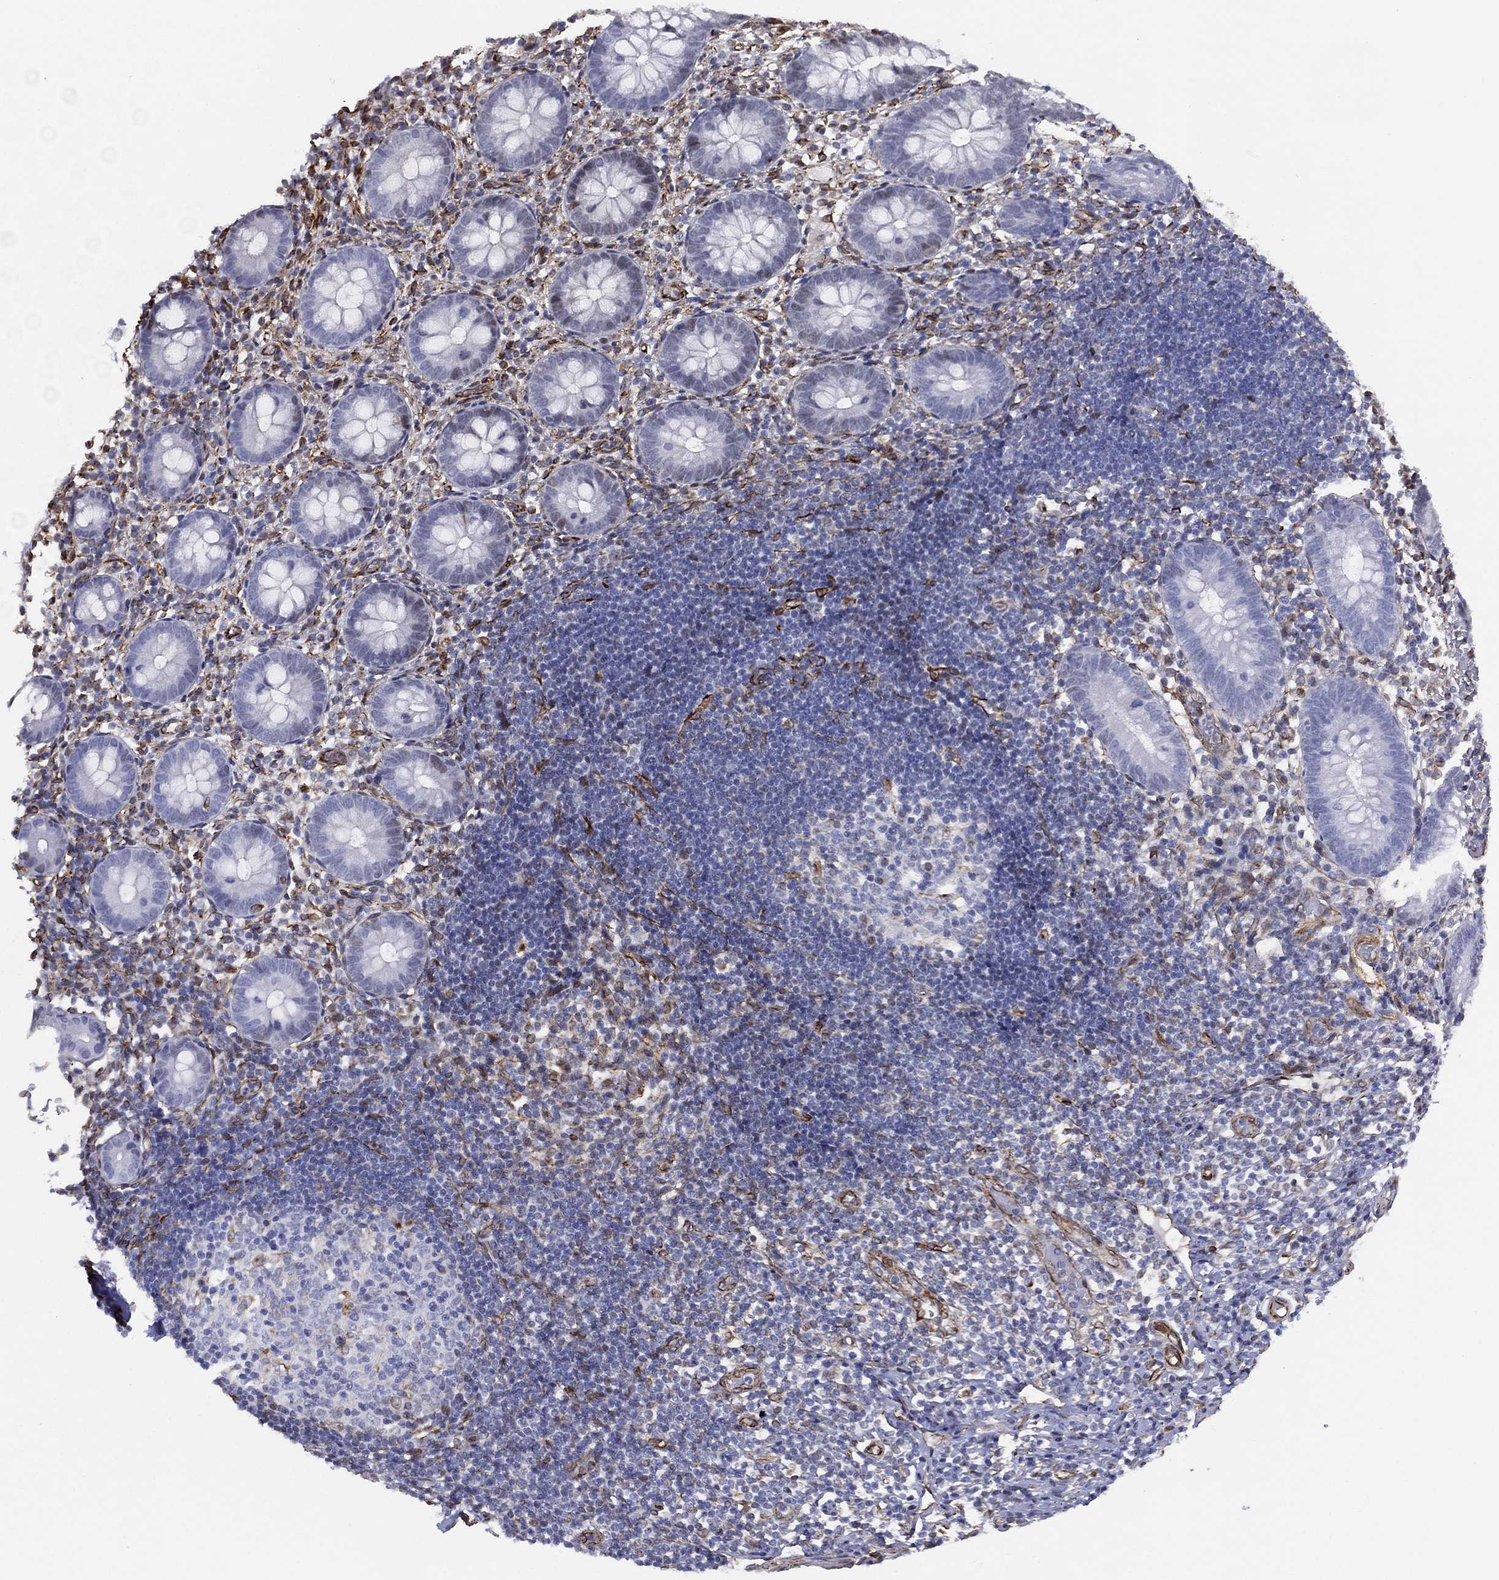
{"staining": {"intensity": "moderate", "quantity": "<25%", "location": "cytoplasmic/membranous"}, "tissue": "appendix", "cell_type": "Glandular cells", "image_type": "normal", "snomed": [{"axis": "morphology", "description": "Normal tissue, NOS"}, {"axis": "topography", "description": "Appendix"}], "caption": "A brown stain highlights moderate cytoplasmic/membranous staining of a protein in glandular cells of benign human appendix. (DAB (3,3'-diaminobenzidine) IHC, brown staining for protein, blue staining for nuclei).", "gene": "MAS1", "patient": {"sex": "female", "age": 40}}